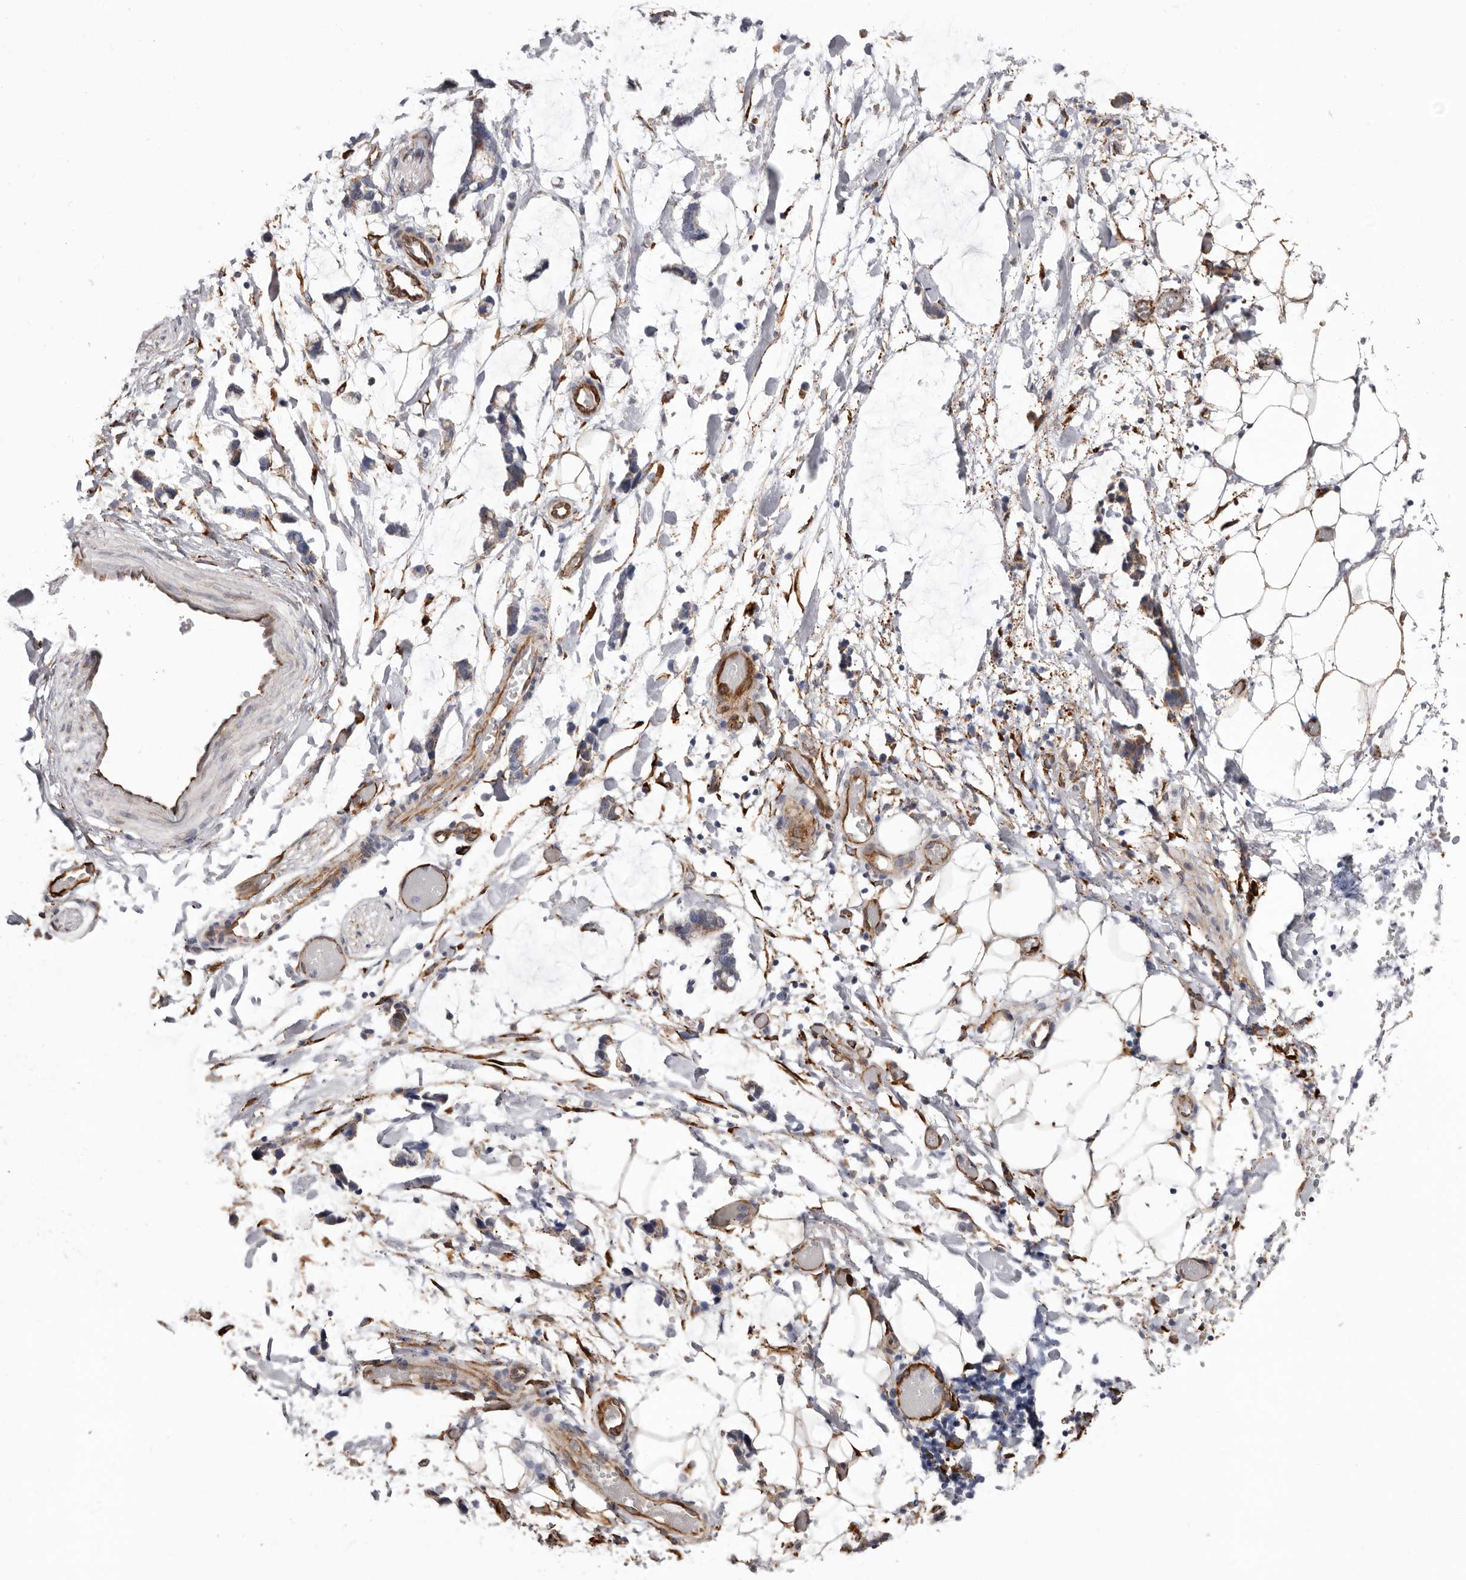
{"staining": {"intensity": "moderate", "quantity": ">75%", "location": "cytoplasmic/membranous"}, "tissue": "adipose tissue", "cell_type": "Adipocytes", "image_type": "normal", "snomed": [{"axis": "morphology", "description": "Normal tissue, NOS"}, {"axis": "morphology", "description": "Adenocarcinoma, NOS"}, {"axis": "topography", "description": "Smooth muscle"}, {"axis": "topography", "description": "Colon"}], "caption": "Immunohistochemical staining of benign human adipose tissue exhibits moderate cytoplasmic/membranous protein positivity in about >75% of adipocytes.", "gene": "SEMA3E", "patient": {"sex": "male", "age": 14}}